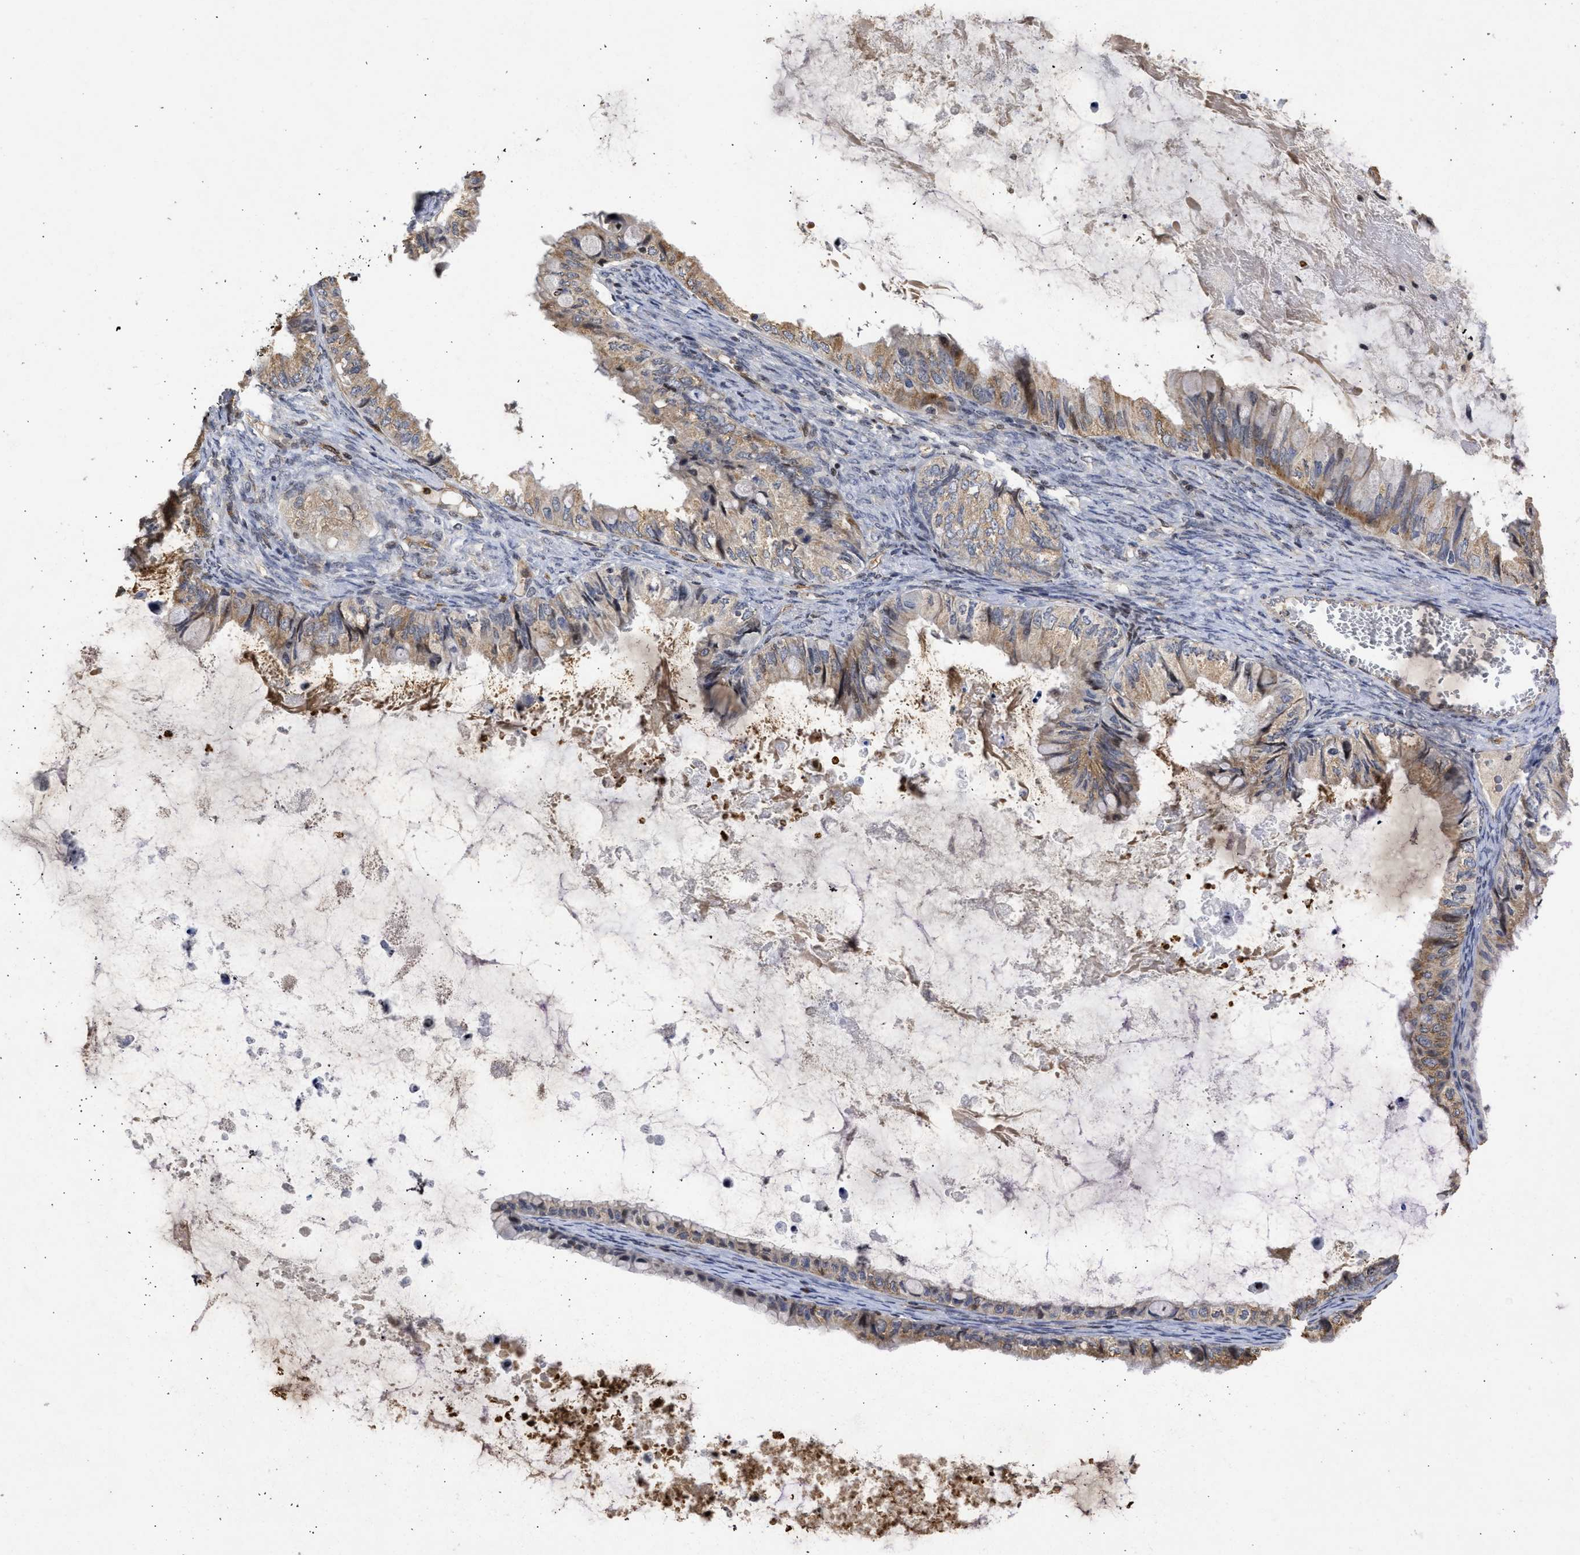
{"staining": {"intensity": "weak", "quantity": "25%-75%", "location": "cytoplasmic/membranous"}, "tissue": "ovarian cancer", "cell_type": "Tumor cells", "image_type": "cancer", "snomed": [{"axis": "morphology", "description": "Cystadenocarcinoma, mucinous, NOS"}, {"axis": "topography", "description": "Ovary"}], "caption": "DAB (3,3'-diaminobenzidine) immunohistochemical staining of ovarian cancer shows weak cytoplasmic/membranous protein staining in about 25%-75% of tumor cells.", "gene": "ENSG00000142539", "patient": {"sex": "female", "age": 80}}